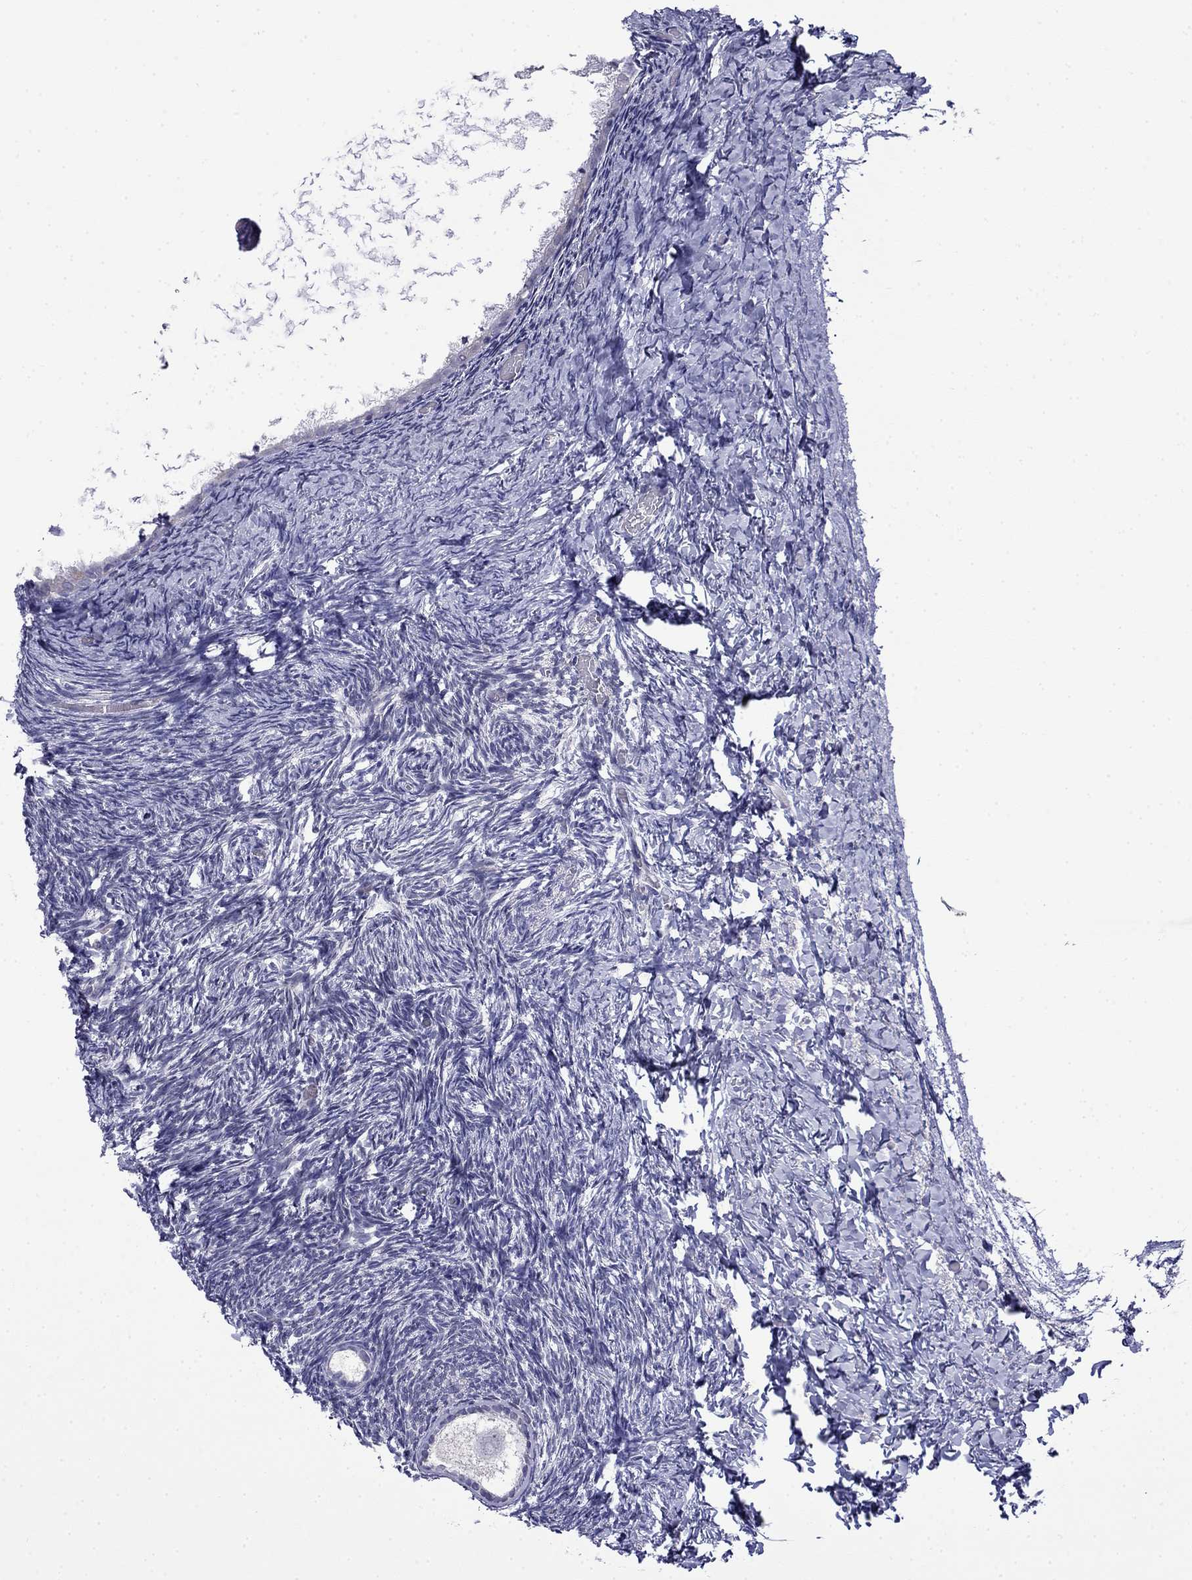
{"staining": {"intensity": "negative", "quantity": "none", "location": "none"}, "tissue": "ovary", "cell_type": "Follicle cells", "image_type": "normal", "snomed": [{"axis": "morphology", "description": "Normal tissue, NOS"}, {"axis": "topography", "description": "Ovary"}], "caption": "Protein analysis of normal ovary exhibits no significant staining in follicle cells.", "gene": "PRR18", "patient": {"sex": "female", "age": 39}}